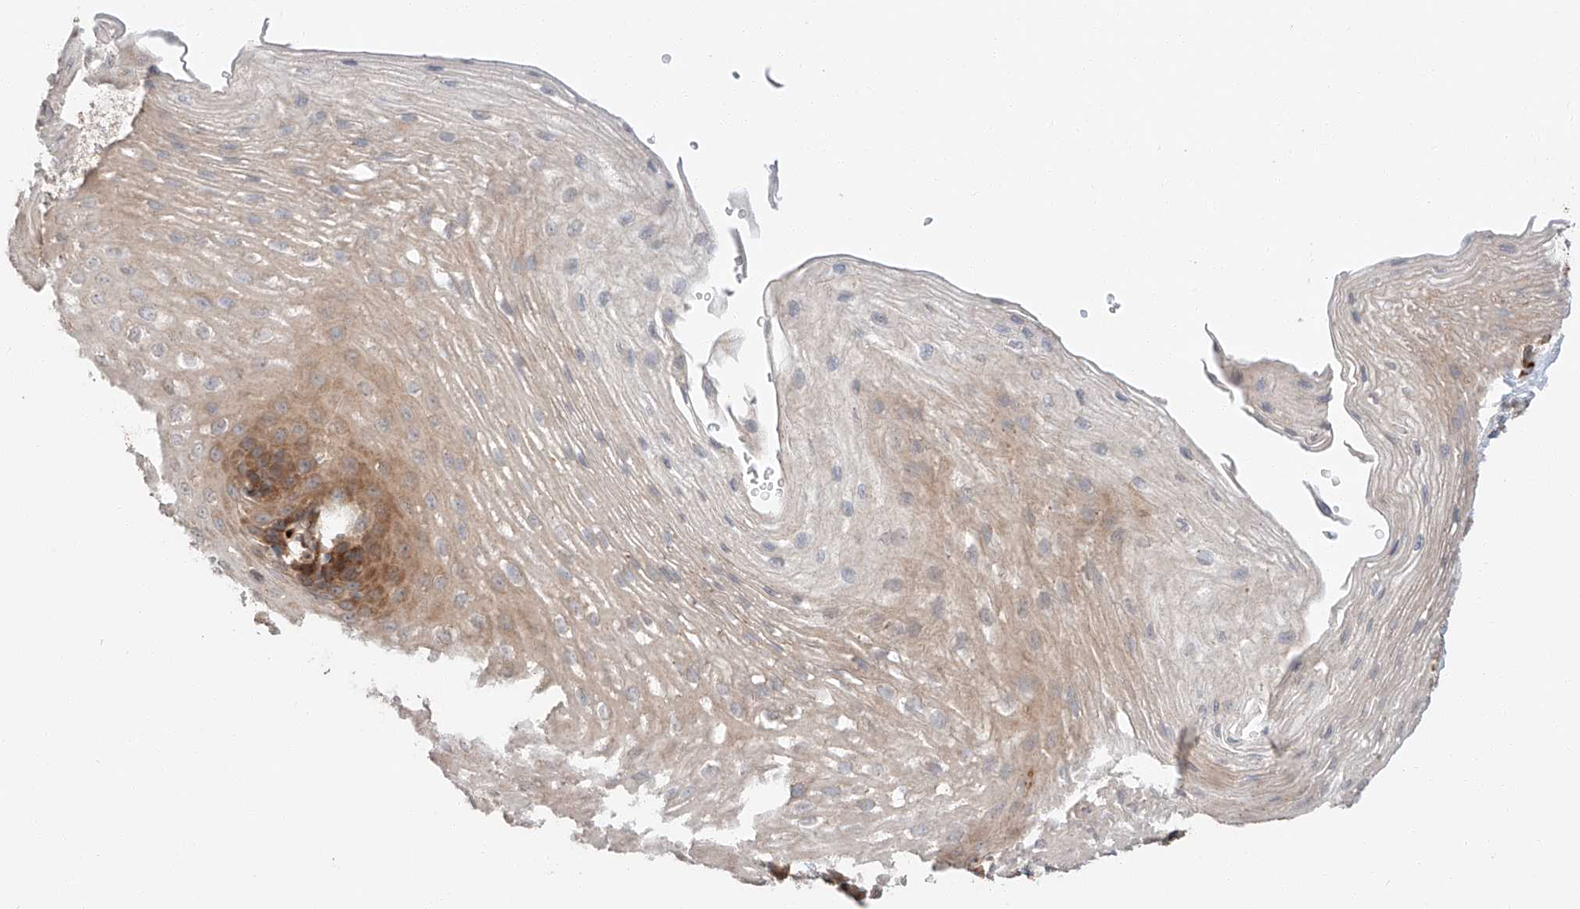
{"staining": {"intensity": "strong", "quantity": "25%-75%", "location": "cytoplasmic/membranous"}, "tissue": "esophagus", "cell_type": "Squamous epithelial cells", "image_type": "normal", "snomed": [{"axis": "morphology", "description": "Normal tissue, NOS"}, {"axis": "topography", "description": "Esophagus"}], "caption": "Esophagus stained for a protein (brown) displays strong cytoplasmic/membranous positive staining in approximately 25%-75% of squamous epithelial cells.", "gene": "XPNPEP1", "patient": {"sex": "female", "age": 66}}